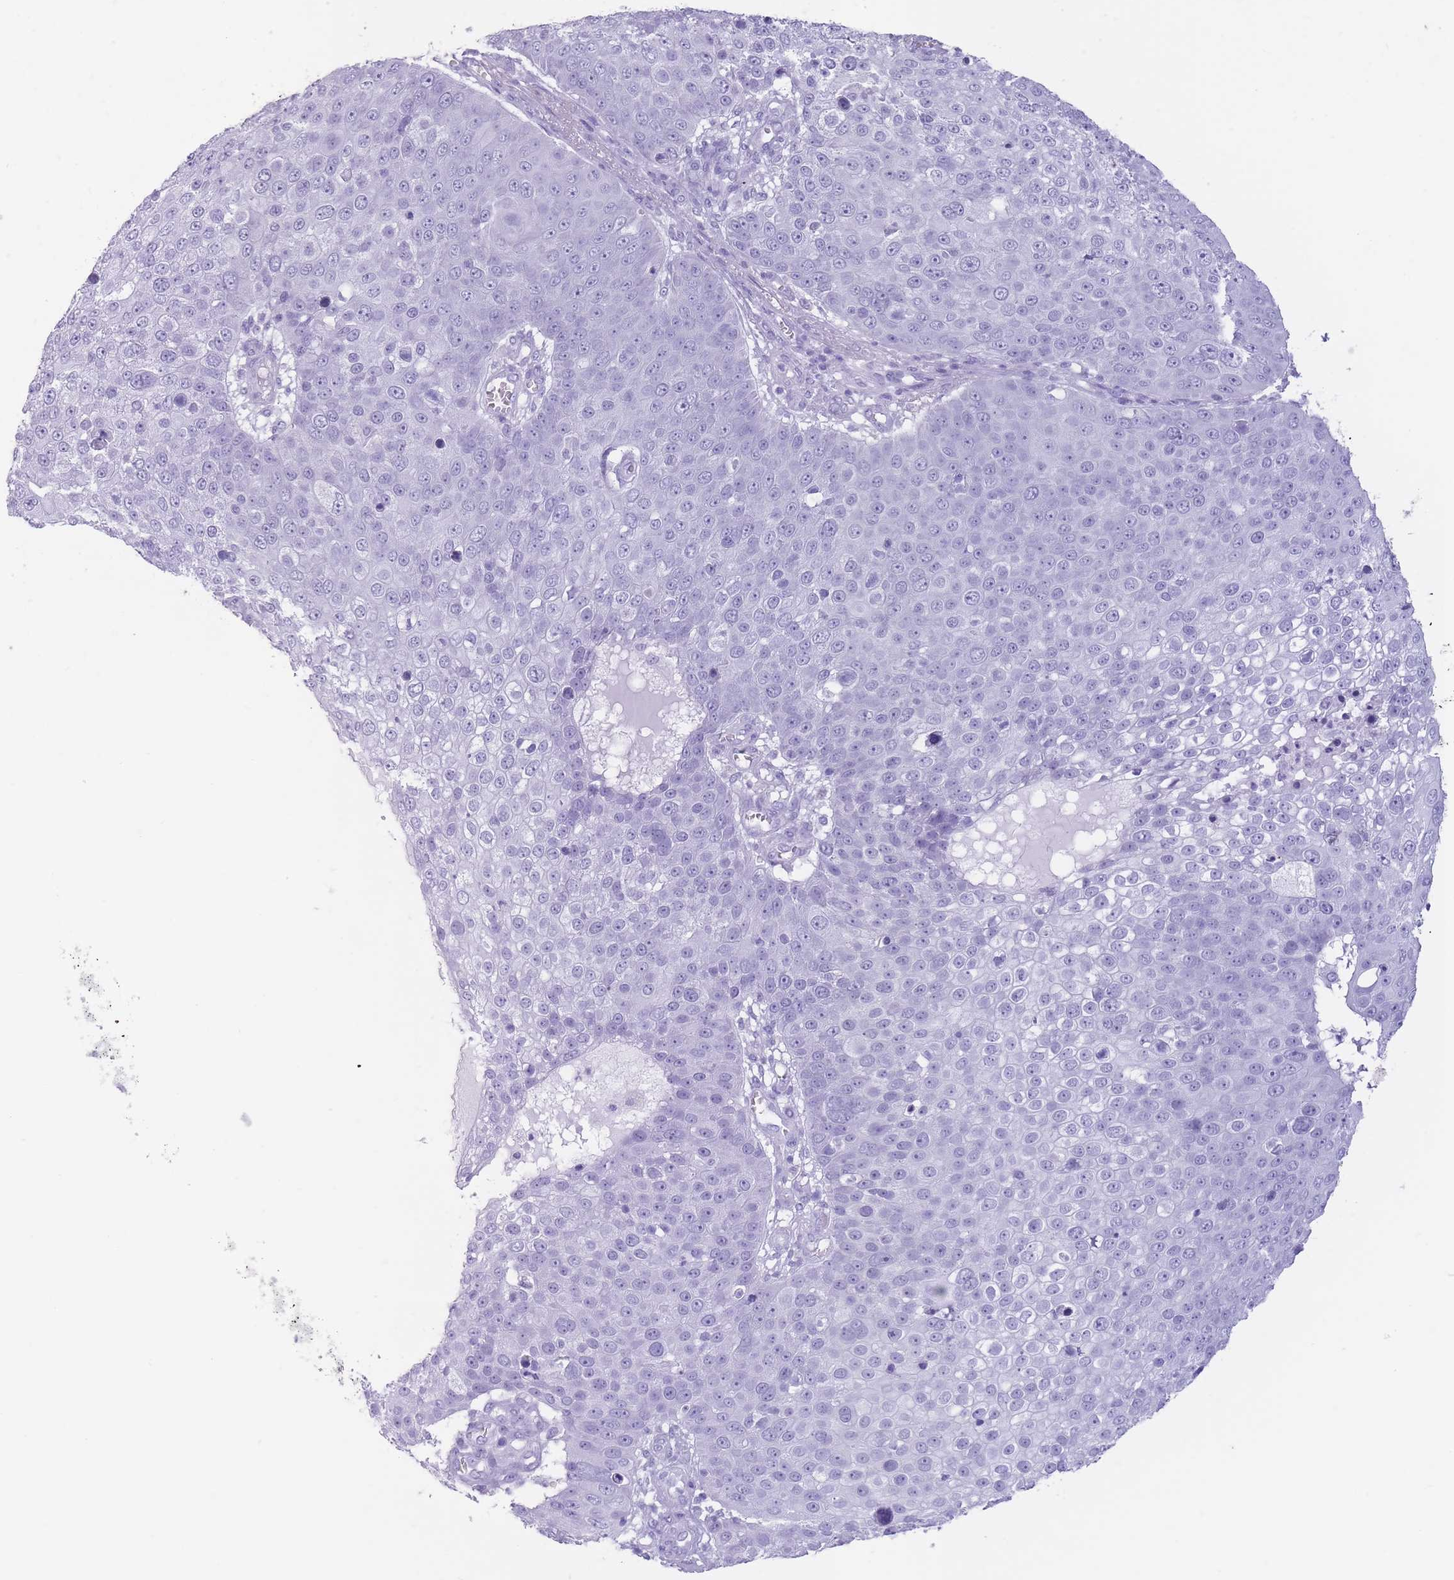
{"staining": {"intensity": "negative", "quantity": "none", "location": "none"}, "tissue": "skin cancer", "cell_type": "Tumor cells", "image_type": "cancer", "snomed": [{"axis": "morphology", "description": "Squamous cell carcinoma, NOS"}, {"axis": "topography", "description": "Skin"}], "caption": "The immunohistochemistry (IHC) photomicrograph has no significant staining in tumor cells of skin cancer (squamous cell carcinoma) tissue.", "gene": "OR4F21", "patient": {"sex": "male", "age": 71}}